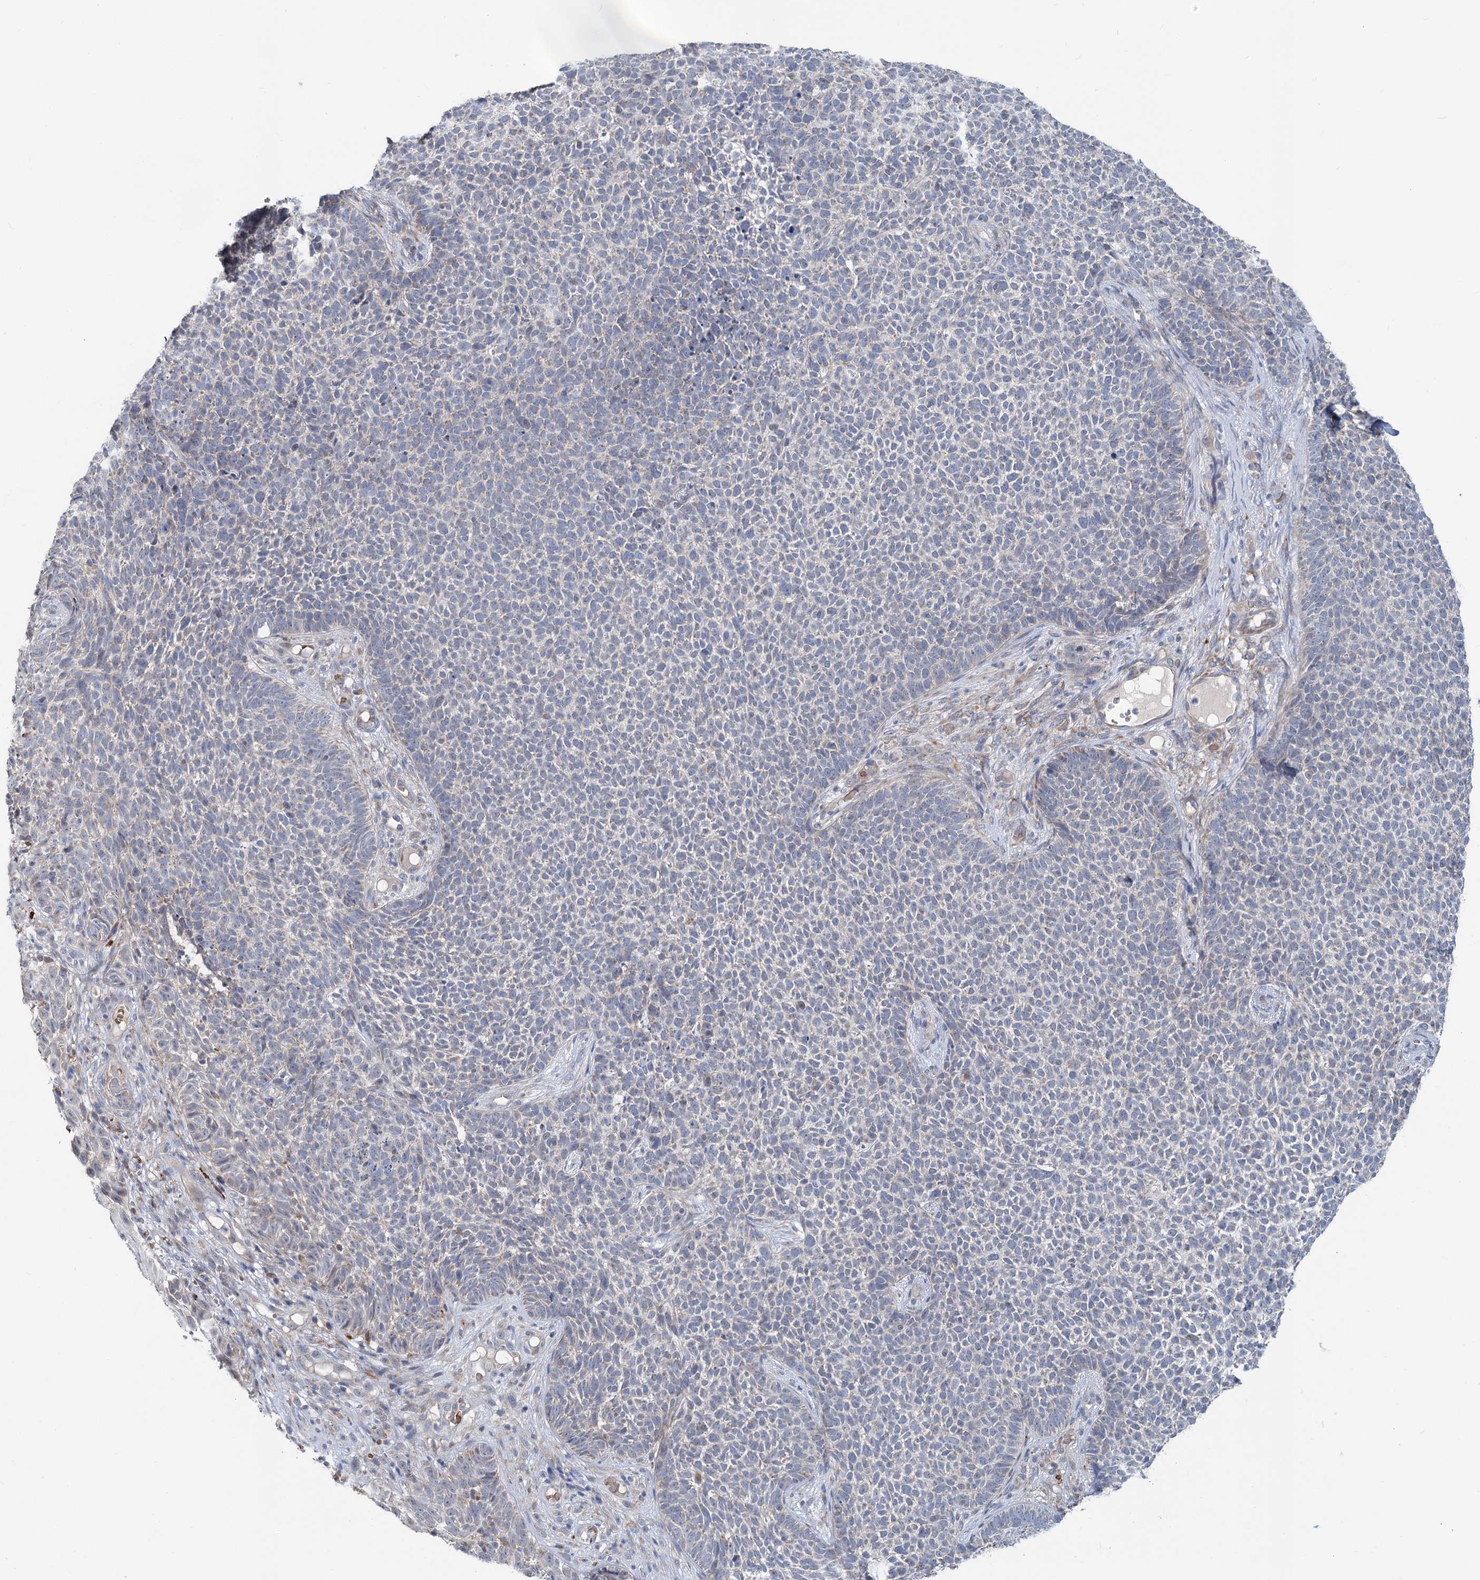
{"staining": {"intensity": "negative", "quantity": "none", "location": "none"}, "tissue": "skin cancer", "cell_type": "Tumor cells", "image_type": "cancer", "snomed": [{"axis": "morphology", "description": "Basal cell carcinoma"}, {"axis": "topography", "description": "Skin"}], "caption": "A high-resolution micrograph shows immunohistochemistry staining of skin cancer (basal cell carcinoma), which shows no significant expression in tumor cells. (DAB immunohistochemistry (IHC) visualized using brightfield microscopy, high magnification).", "gene": "CIB4", "patient": {"sex": "female", "age": 84}}